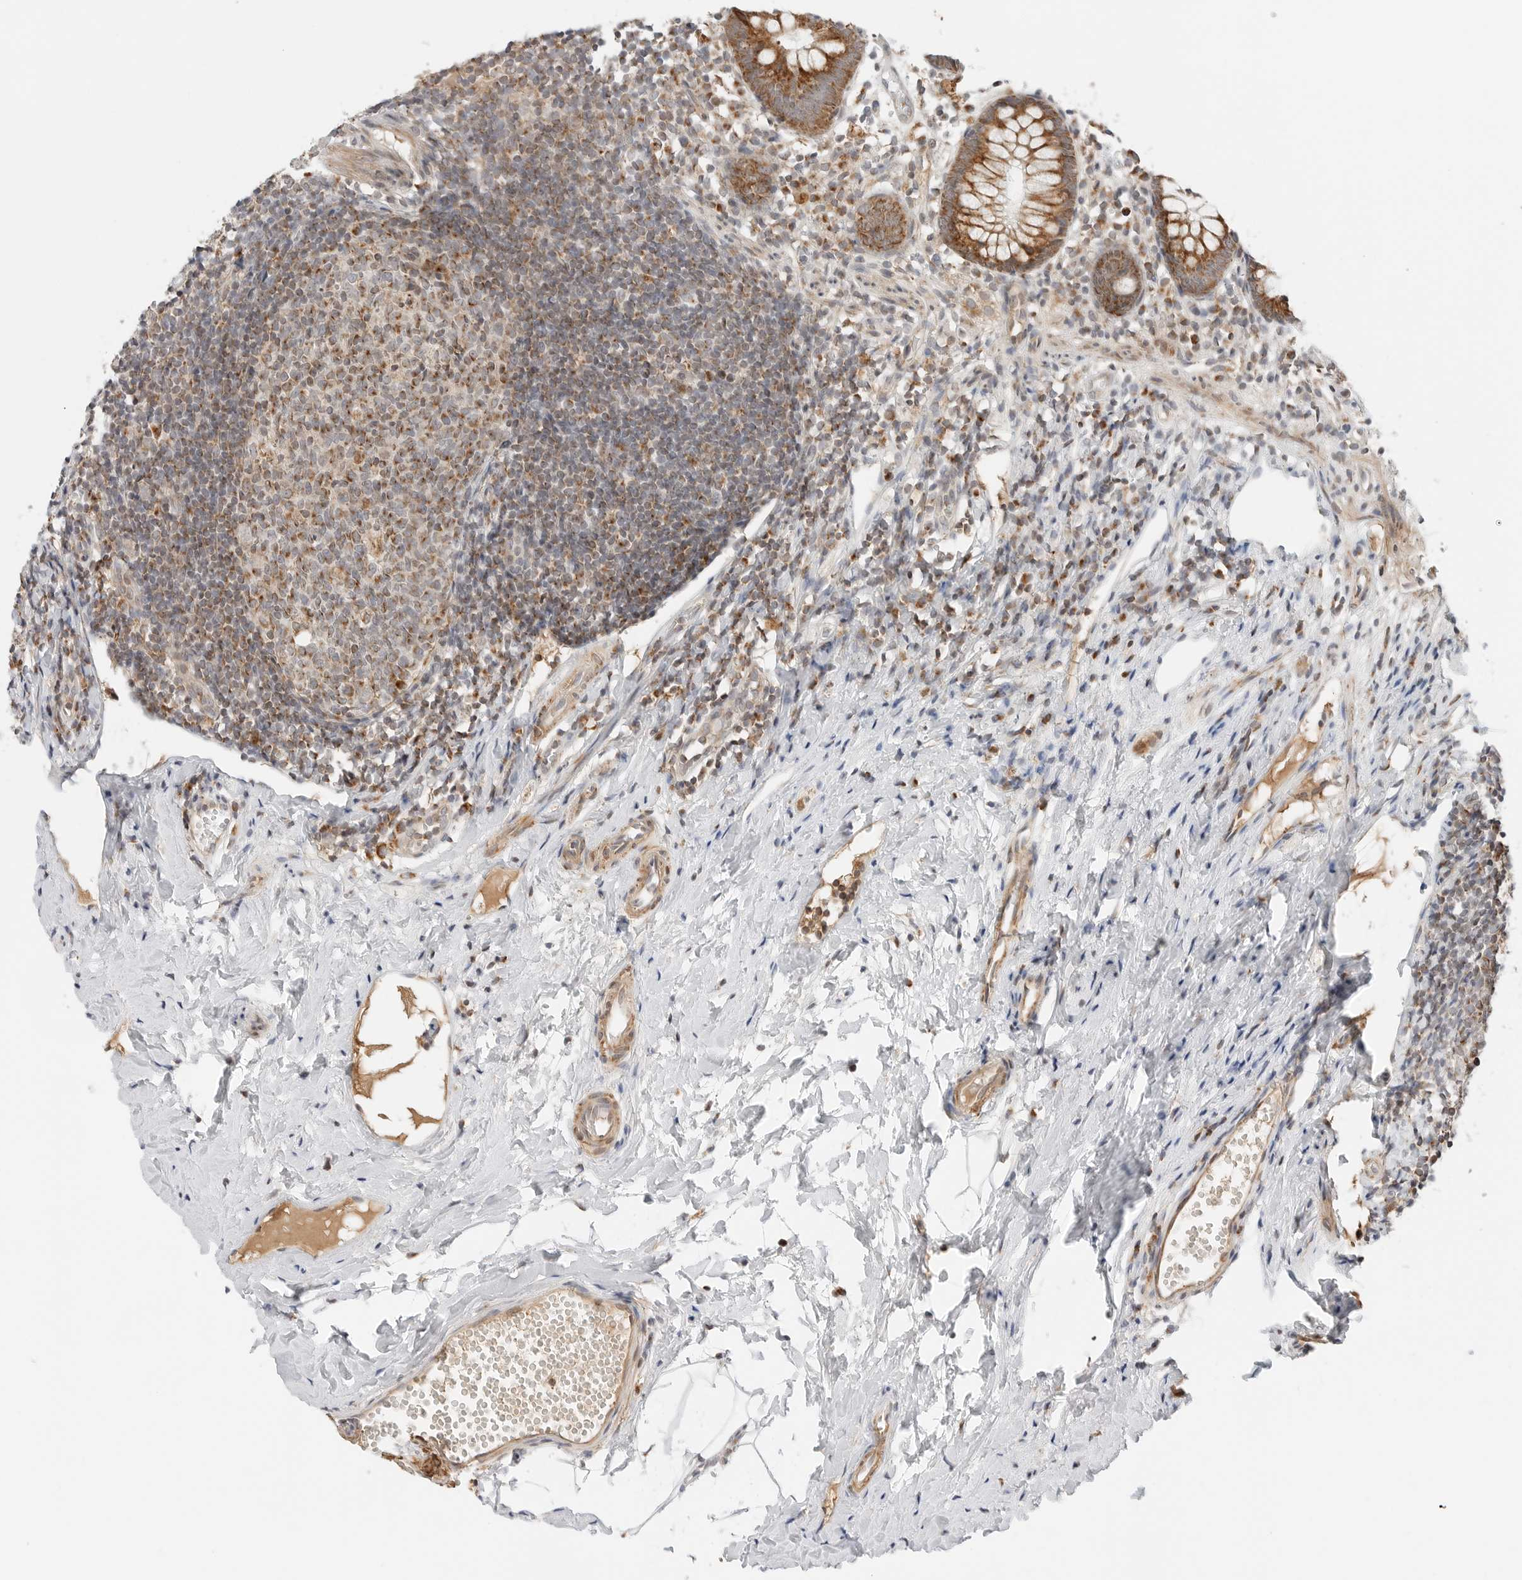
{"staining": {"intensity": "strong", "quantity": ">75%", "location": "cytoplasmic/membranous"}, "tissue": "appendix", "cell_type": "Glandular cells", "image_type": "normal", "snomed": [{"axis": "morphology", "description": "Normal tissue, NOS"}, {"axis": "topography", "description": "Appendix"}], "caption": "Immunohistochemistry (DAB) staining of unremarkable human appendix reveals strong cytoplasmic/membranous protein staining in about >75% of glandular cells.", "gene": "DYRK4", "patient": {"sex": "female", "age": 20}}